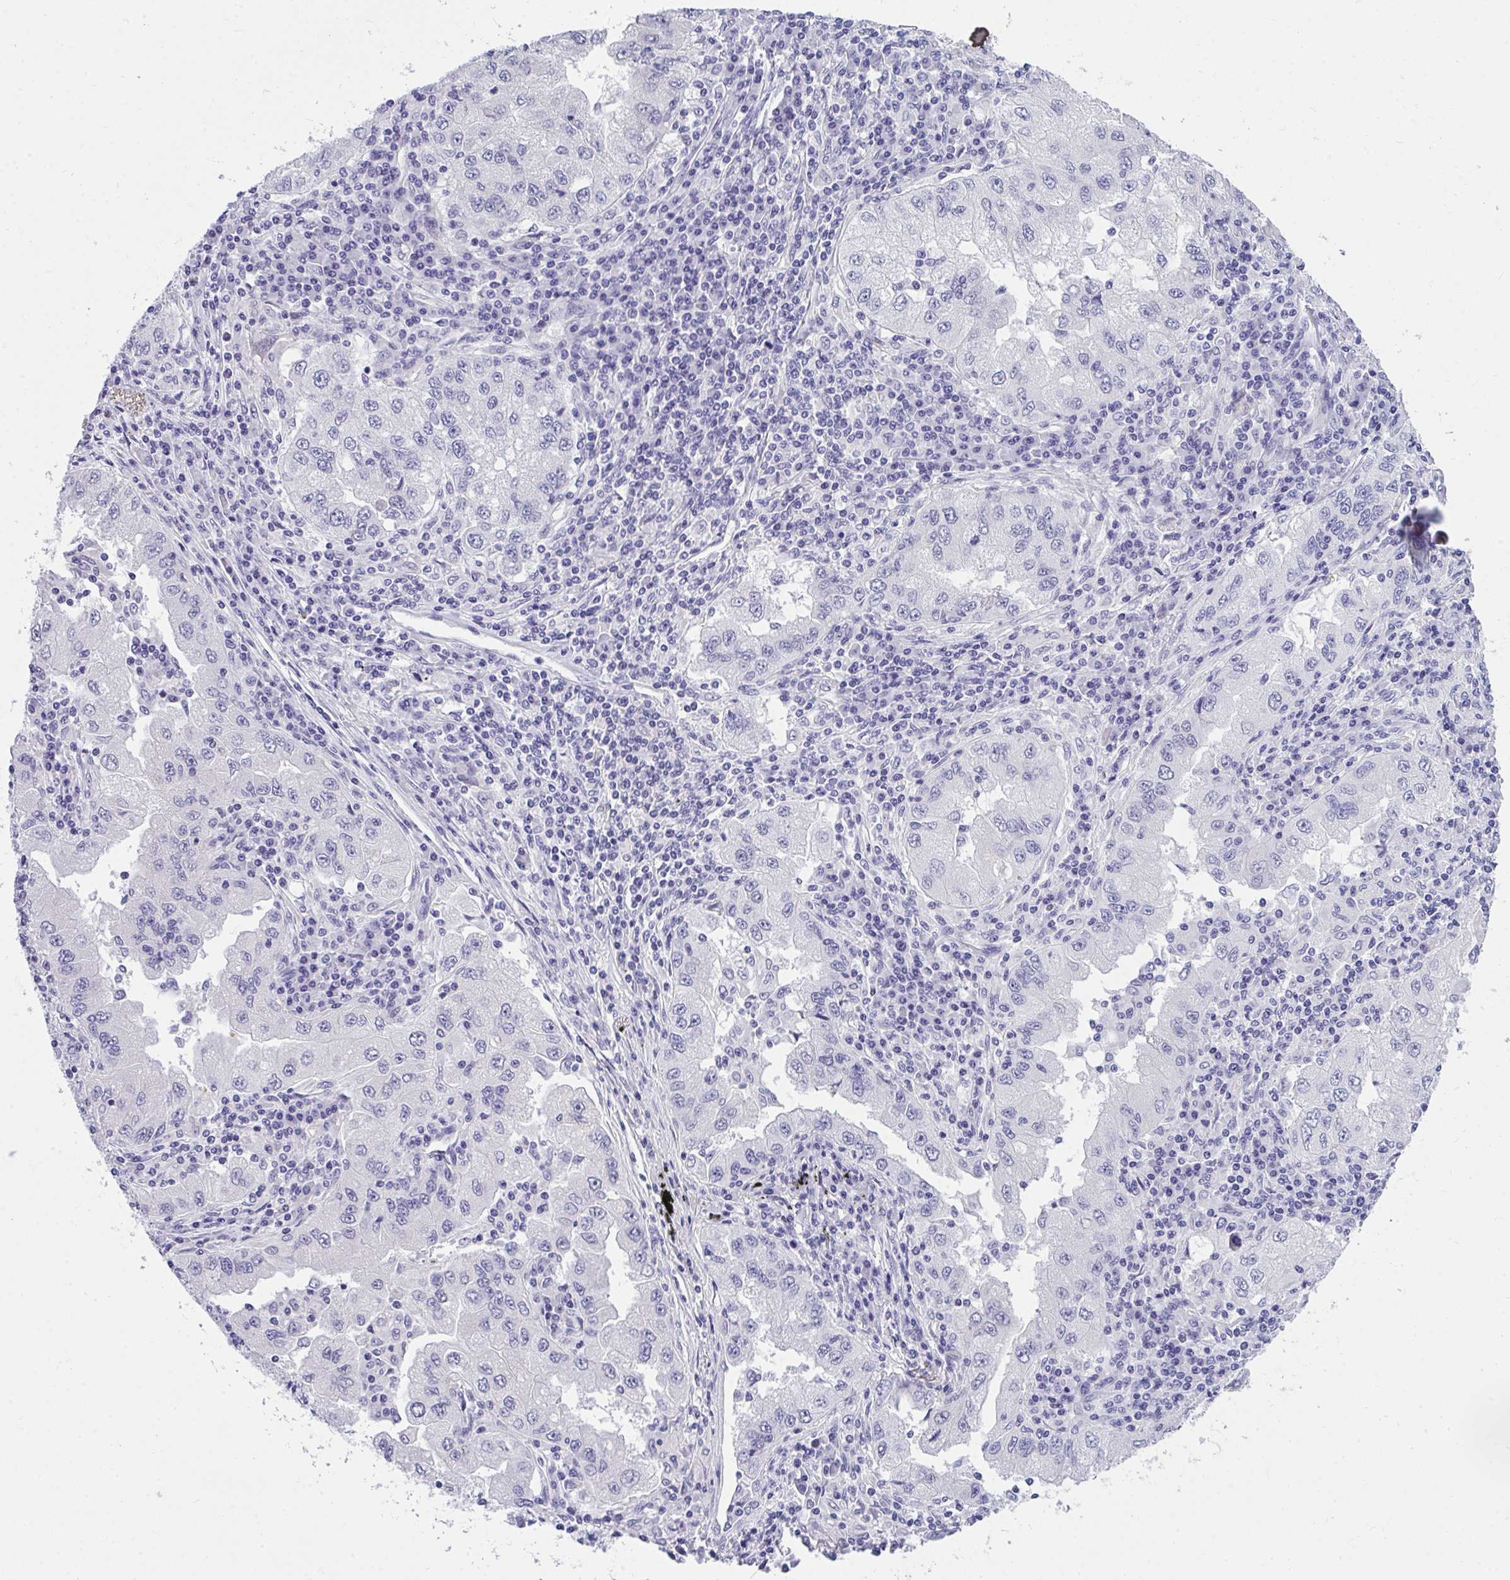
{"staining": {"intensity": "negative", "quantity": "none", "location": "none"}, "tissue": "lung cancer", "cell_type": "Tumor cells", "image_type": "cancer", "snomed": [{"axis": "morphology", "description": "Adenocarcinoma, NOS"}, {"axis": "morphology", "description": "Adenocarcinoma primary or metastatic"}, {"axis": "topography", "description": "Lung"}], "caption": "Immunohistochemistry (IHC) of lung adenocarcinoma displays no positivity in tumor cells.", "gene": "TSBP1", "patient": {"sex": "male", "age": 74}}